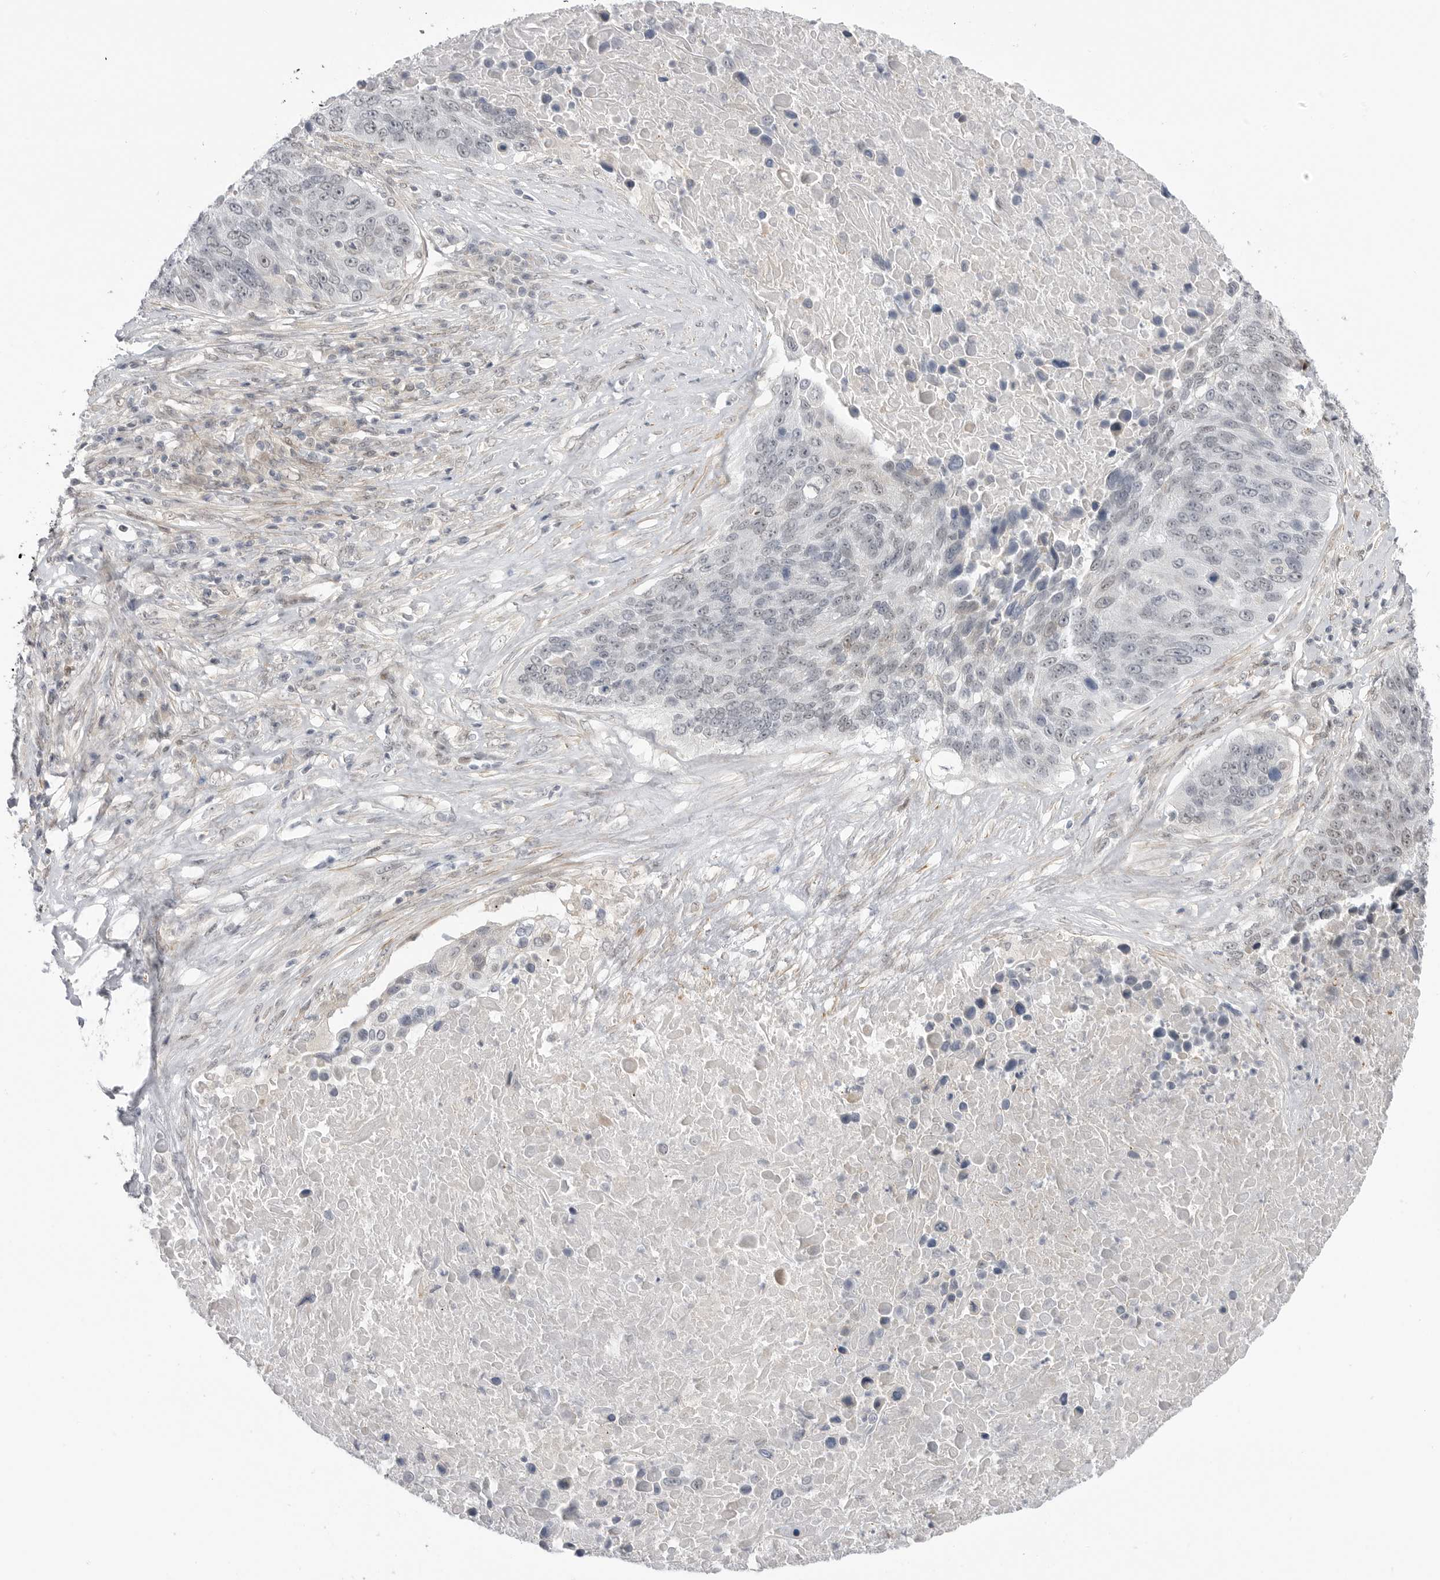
{"staining": {"intensity": "negative", "quantity": "none", "location": "none"}, "tissue": "lung cancer", "cell_type": "Tumor cells", "image_type": "cancer", "snomed": [{"axis": "morphology", "description": "Squamous cell carcinoma, NOS"}, {"axis": "topography", "description": "Lung"}], "caption": "Tumor cells show no significant expression in lung cancer (squamous cell carcinoma). (Stains: DAB (3,3'-diaminobenzidine) IHC with hematoxylin counter stain, Microscopy: brightfield microscopy at high magnification).", "gene": "GGT6", "patient": {"sex": "male", "age": 66}}